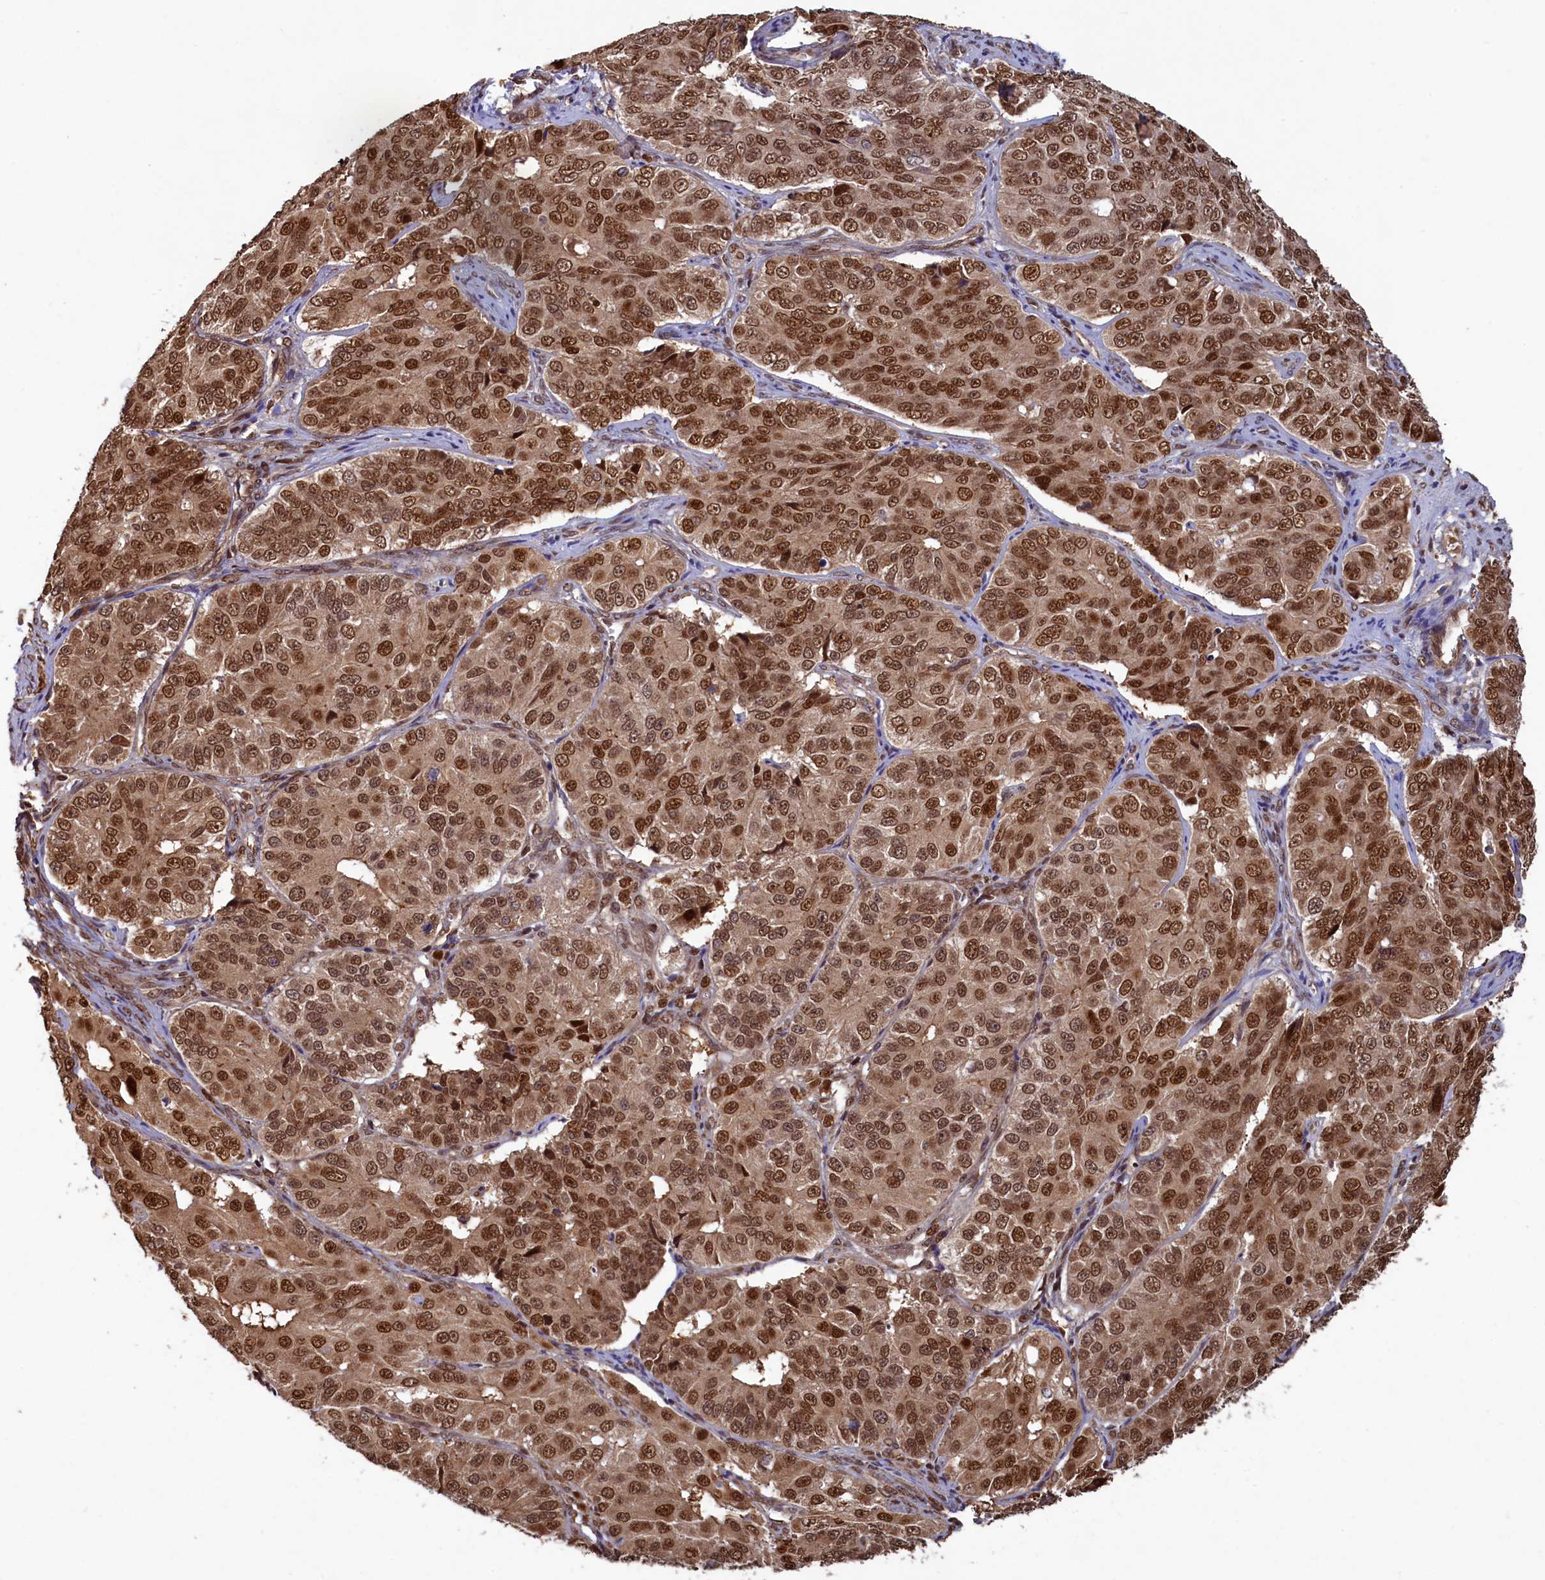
{"staining": {"intensity": "strong", "quantity": ">75%", "location": "nuclear"}, "tissue": "ovarian cancer", "cell_type": "Tumor cells", "image_type": "cancer", "snomed": [{"axis": "morphology", "description": "Carcinoma, endometroid"}, {"axis": "topography", "description": "Ovary"}], "caption": "Immunohistochemical staining of ovarian cancer (endometroid carcinoma) shows high levels of strong nuclear protein positivity in approximately >75% of tumor cells.", "gene": "NAE1", "patient": {"sex": "female", "age": 51}}